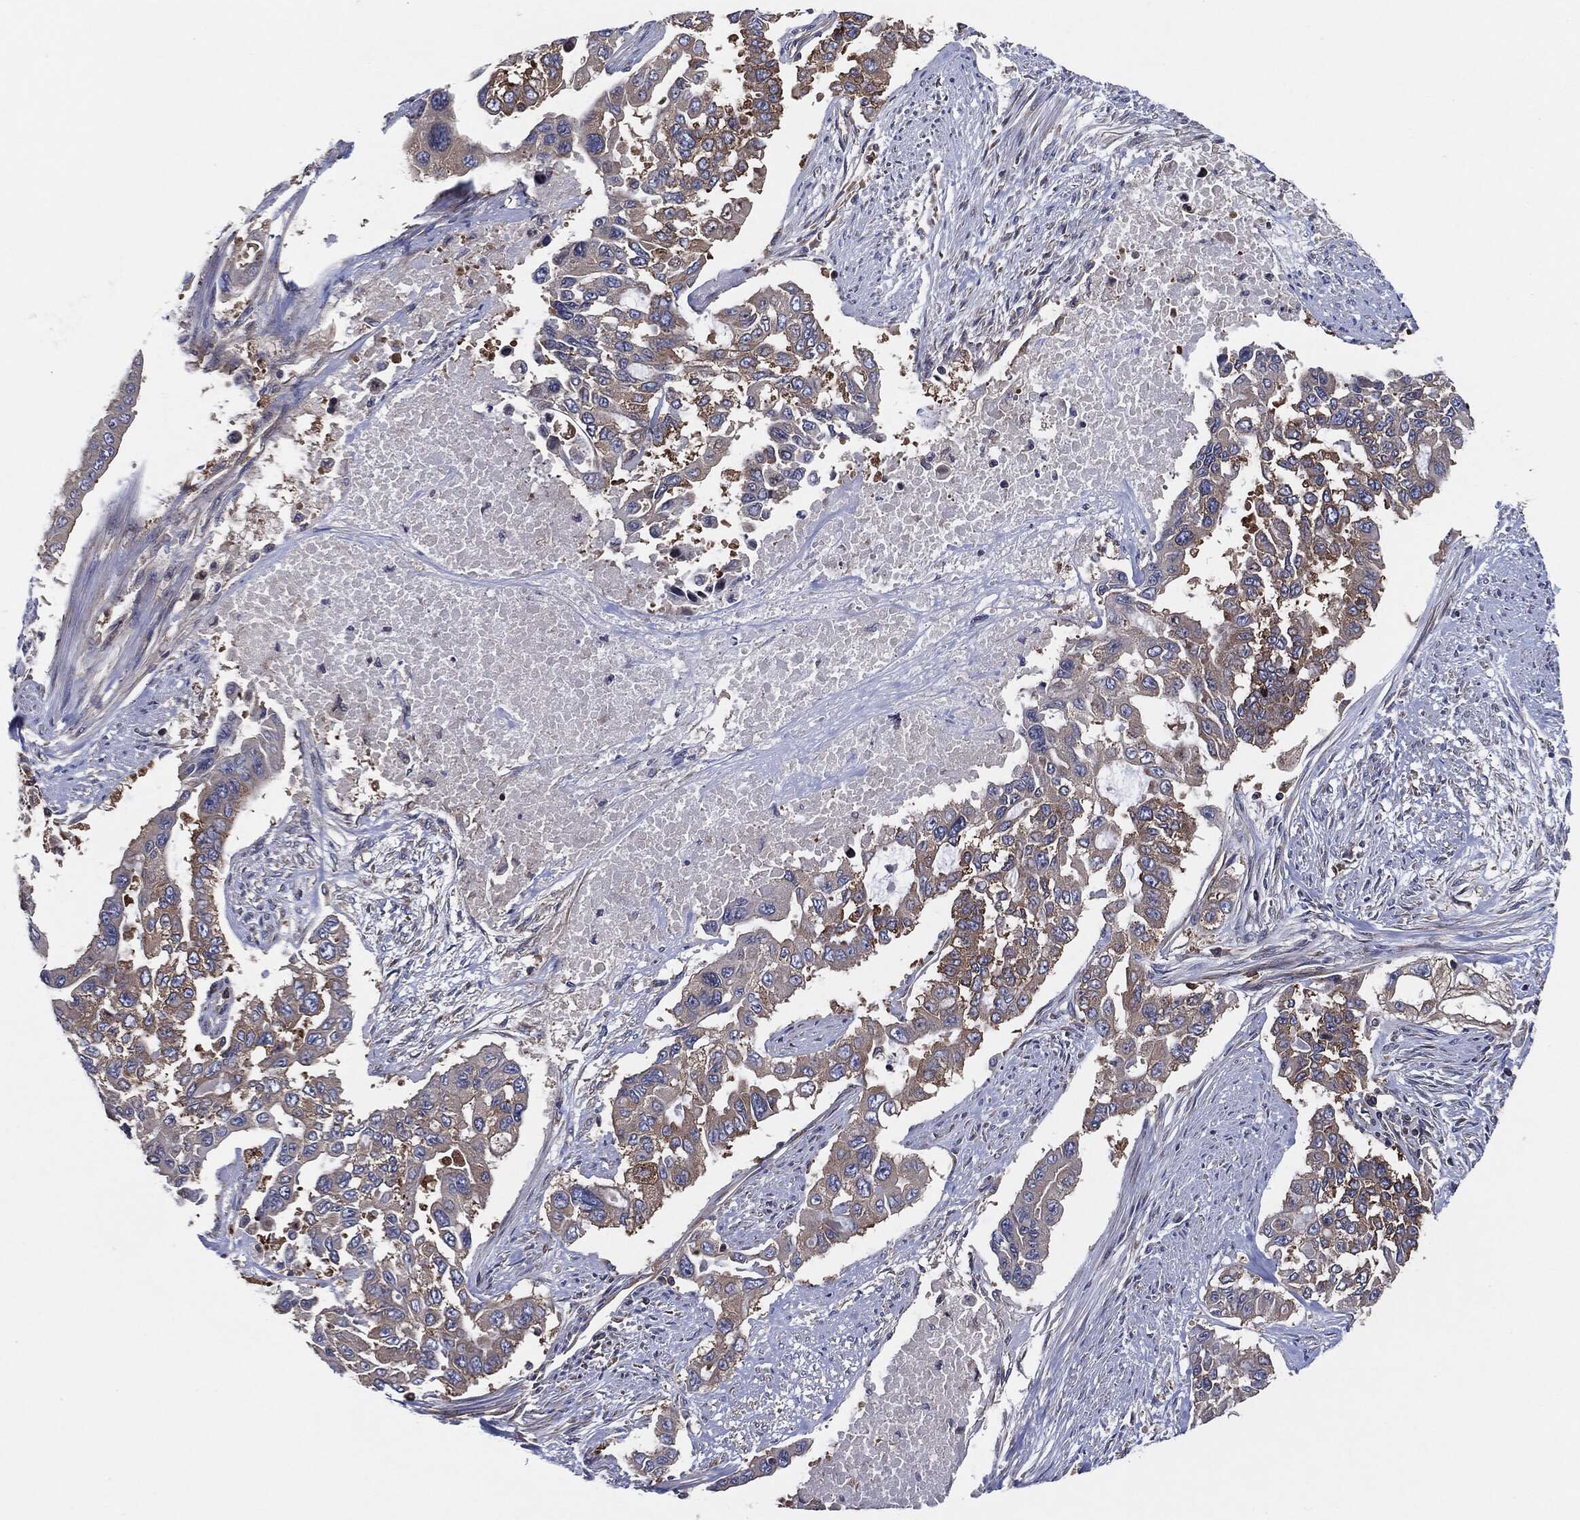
{"staining": {"intensity": "weak", "quantity": "<25%", "location": "cytoplasmic/membranous"}, "tissue": "endometrial cancer", "cell_type": "Tumor cells", "image_type": "cancer", "snomed": [{"axis": "morphology", "description": "Adenocarcinoma, NOS"}, {"axis": "topography", "description": "Uterus"}], "caption": "There is no significant positivity in tumor cells of endometrial cancer (adenocarcinoma).", "gene": "EIF2S2", "patient": {"sex": "female", "age": 59}}